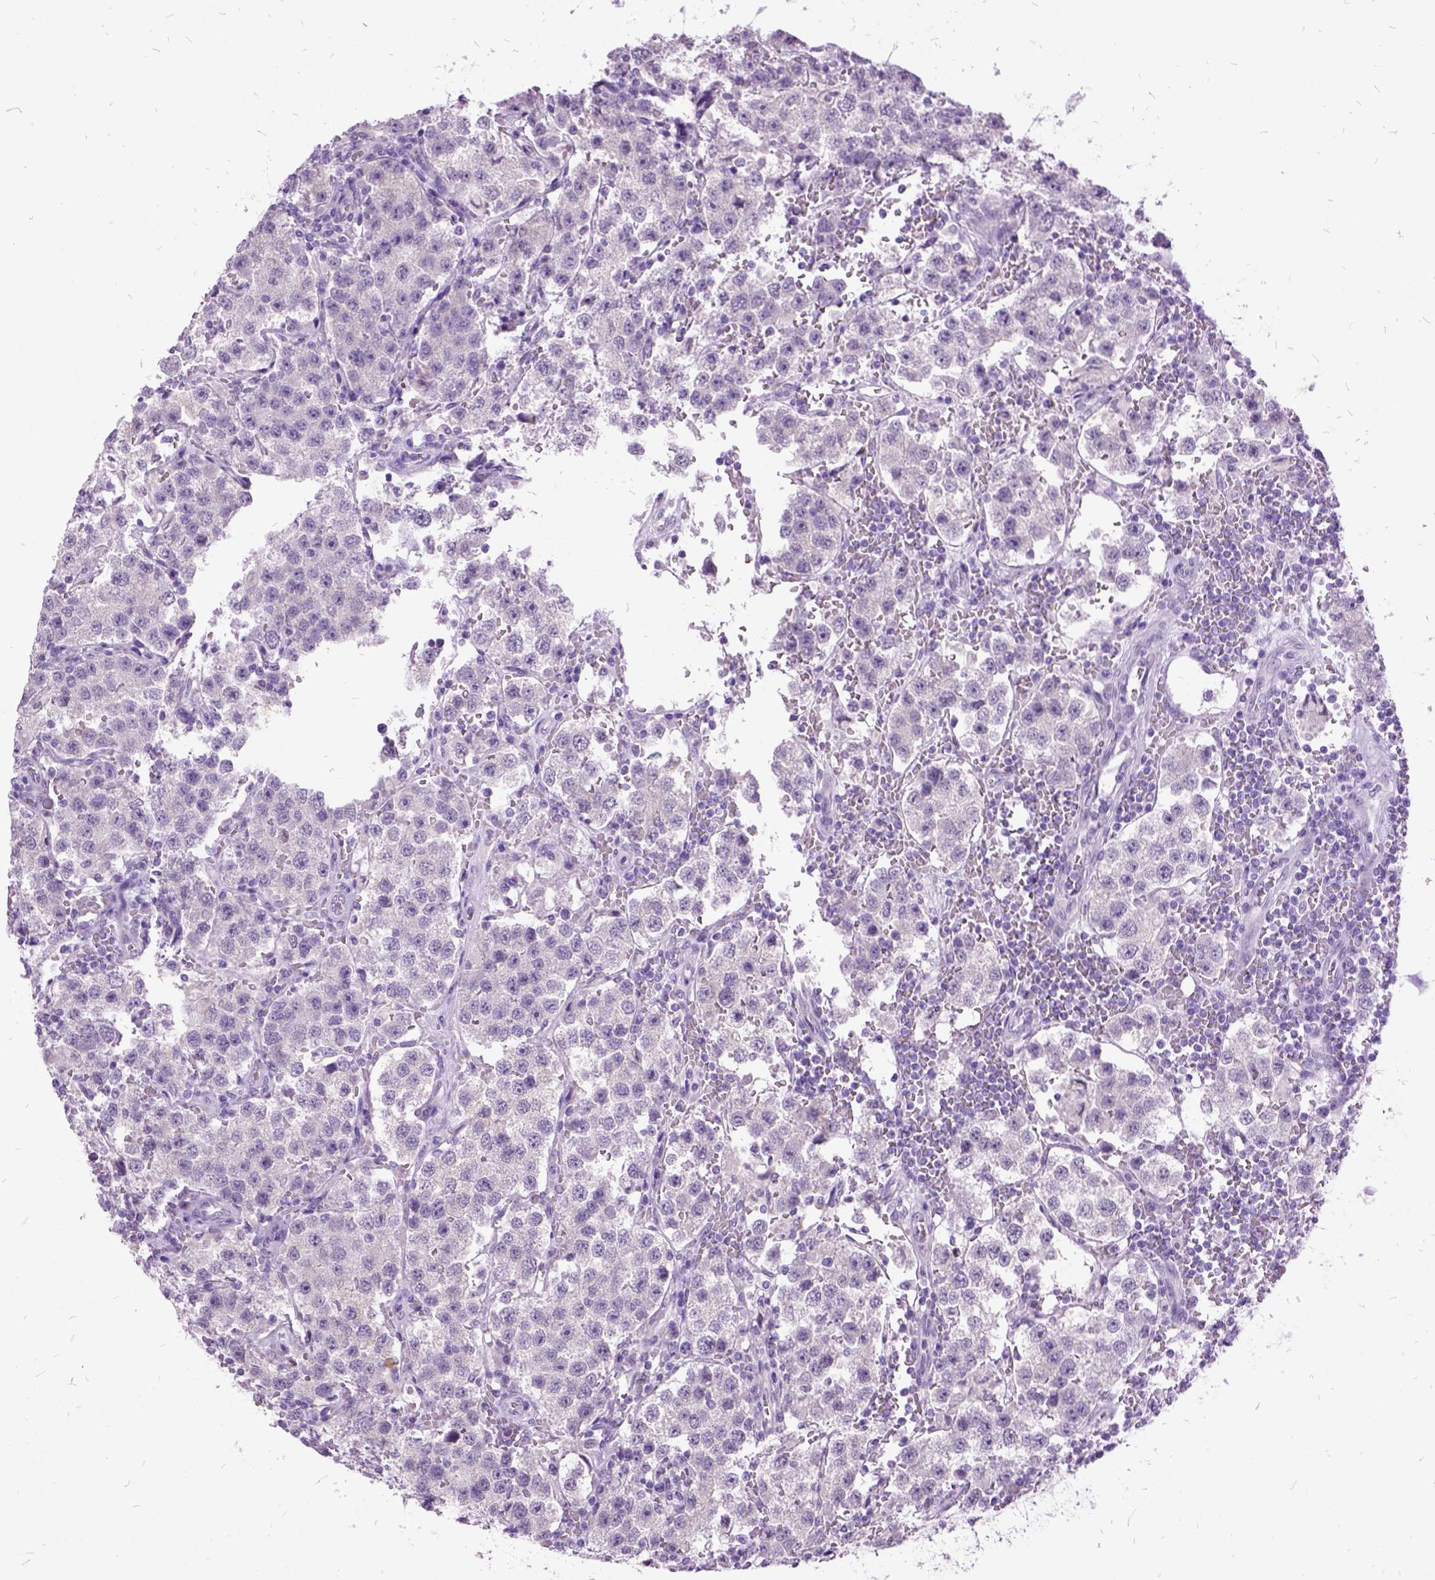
{"staining": {"intensity": "negative", "quantity": "none", "location": "none"}, "tissue": "testis cancer", "cell_type": "Tumor cells", "image_type": "cancer", "snomed": [{"axis": "morphology", "description": "Seminoma, NOS"}, {"axis": "topography", "description": "Testis"}], "caption": "DAB (3,3'-diaminobenzidine) immunohistochemical staining of human testis cancer (seminoma) demonstrates no significant positivity in tumor cells.", "gene": "MME", "patient": {"sex": "male", "age": 37}}